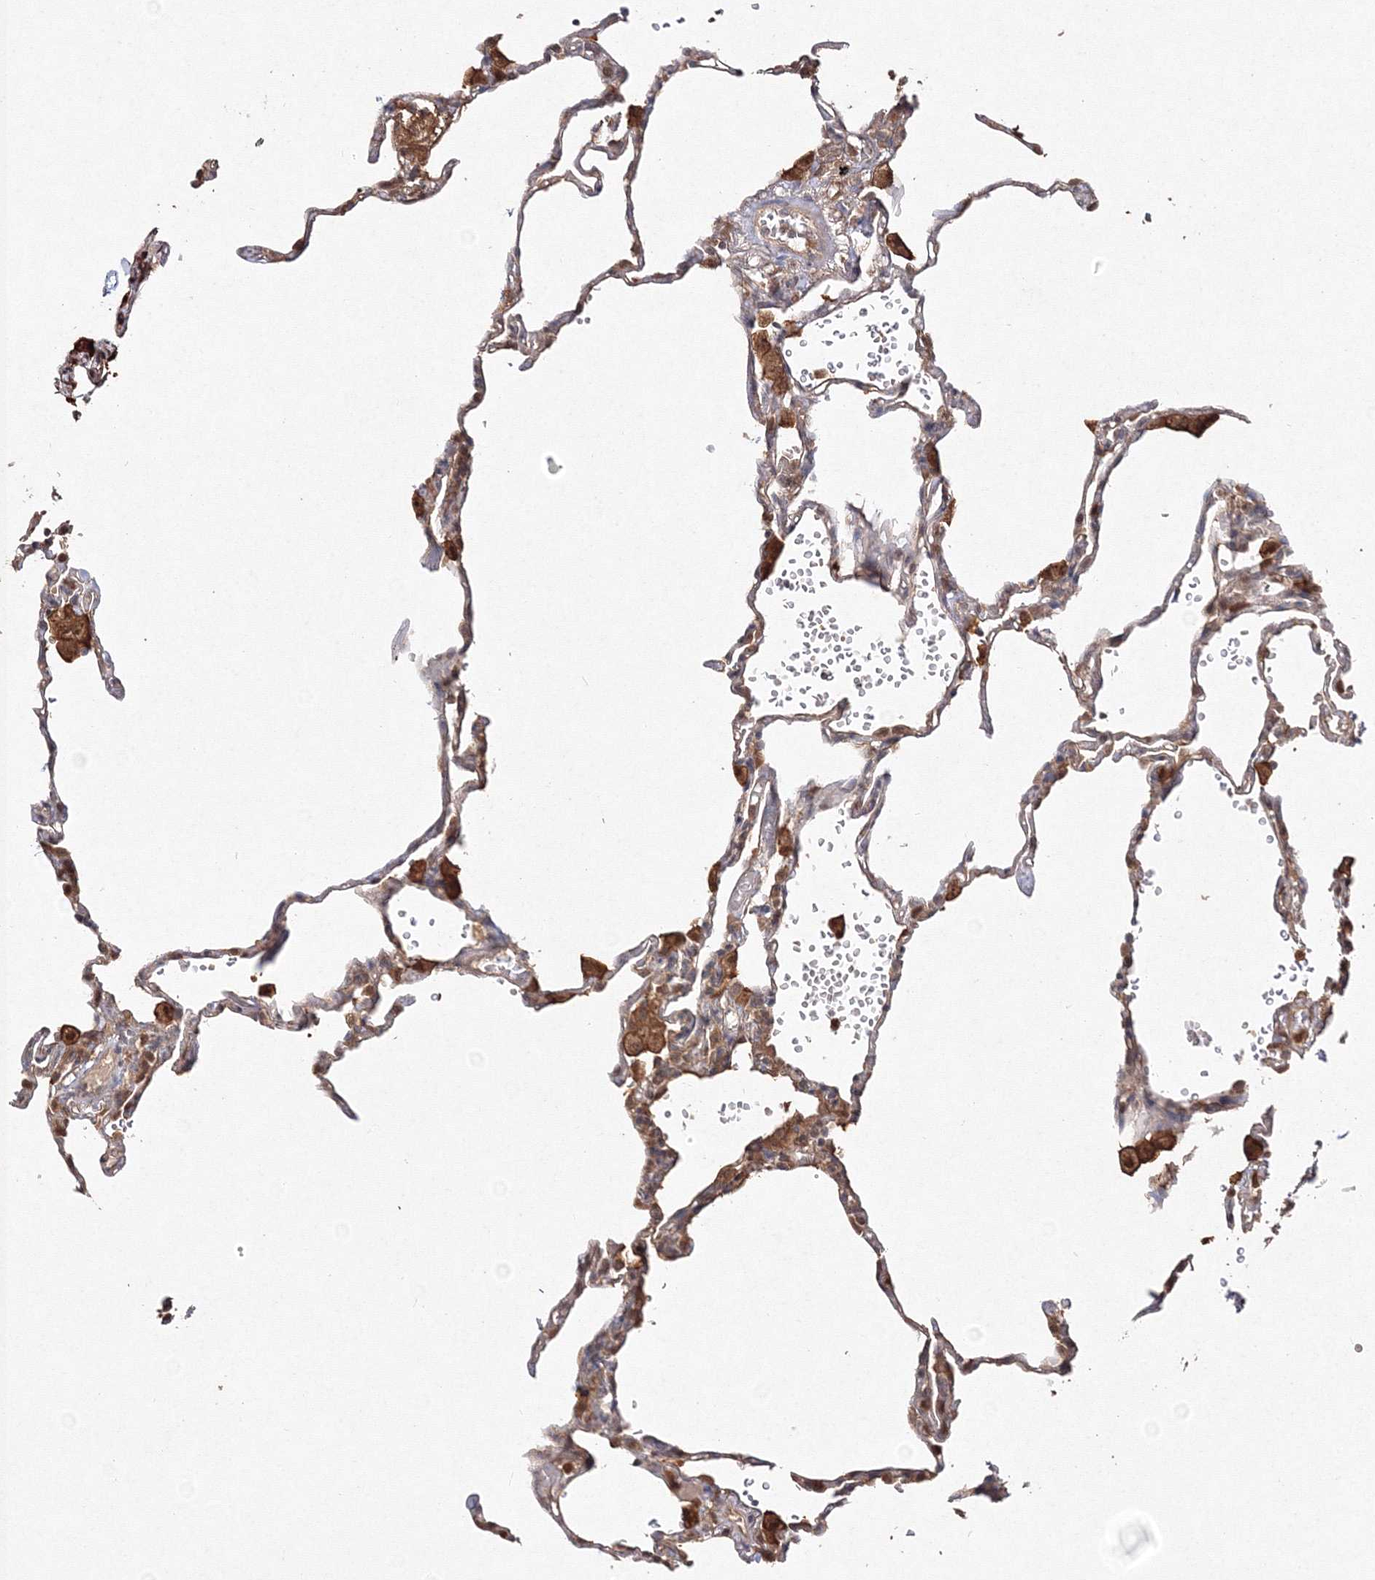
{"staining": {"intensity": "moderate", "quantity": "25%-75%", "location": "cytoplasmic/membranous"}, "tissue": "lung", "cell_type": "Alveolar cells", "image_type": "normal", "snomed": [{"axis": "morphology", "description": "Normal tissue, NOS"}, {"axis": "topography", "description": "Lung"}], "caption": "Immunohistochemical staining of unremarkable human lung demonstrates medium levels of moderate cytoplasmic/membranous positivity in about 25%-75% of alveolar cells.", "gene": "S100A11", "patient": {"sex": "male", "age": 59}}